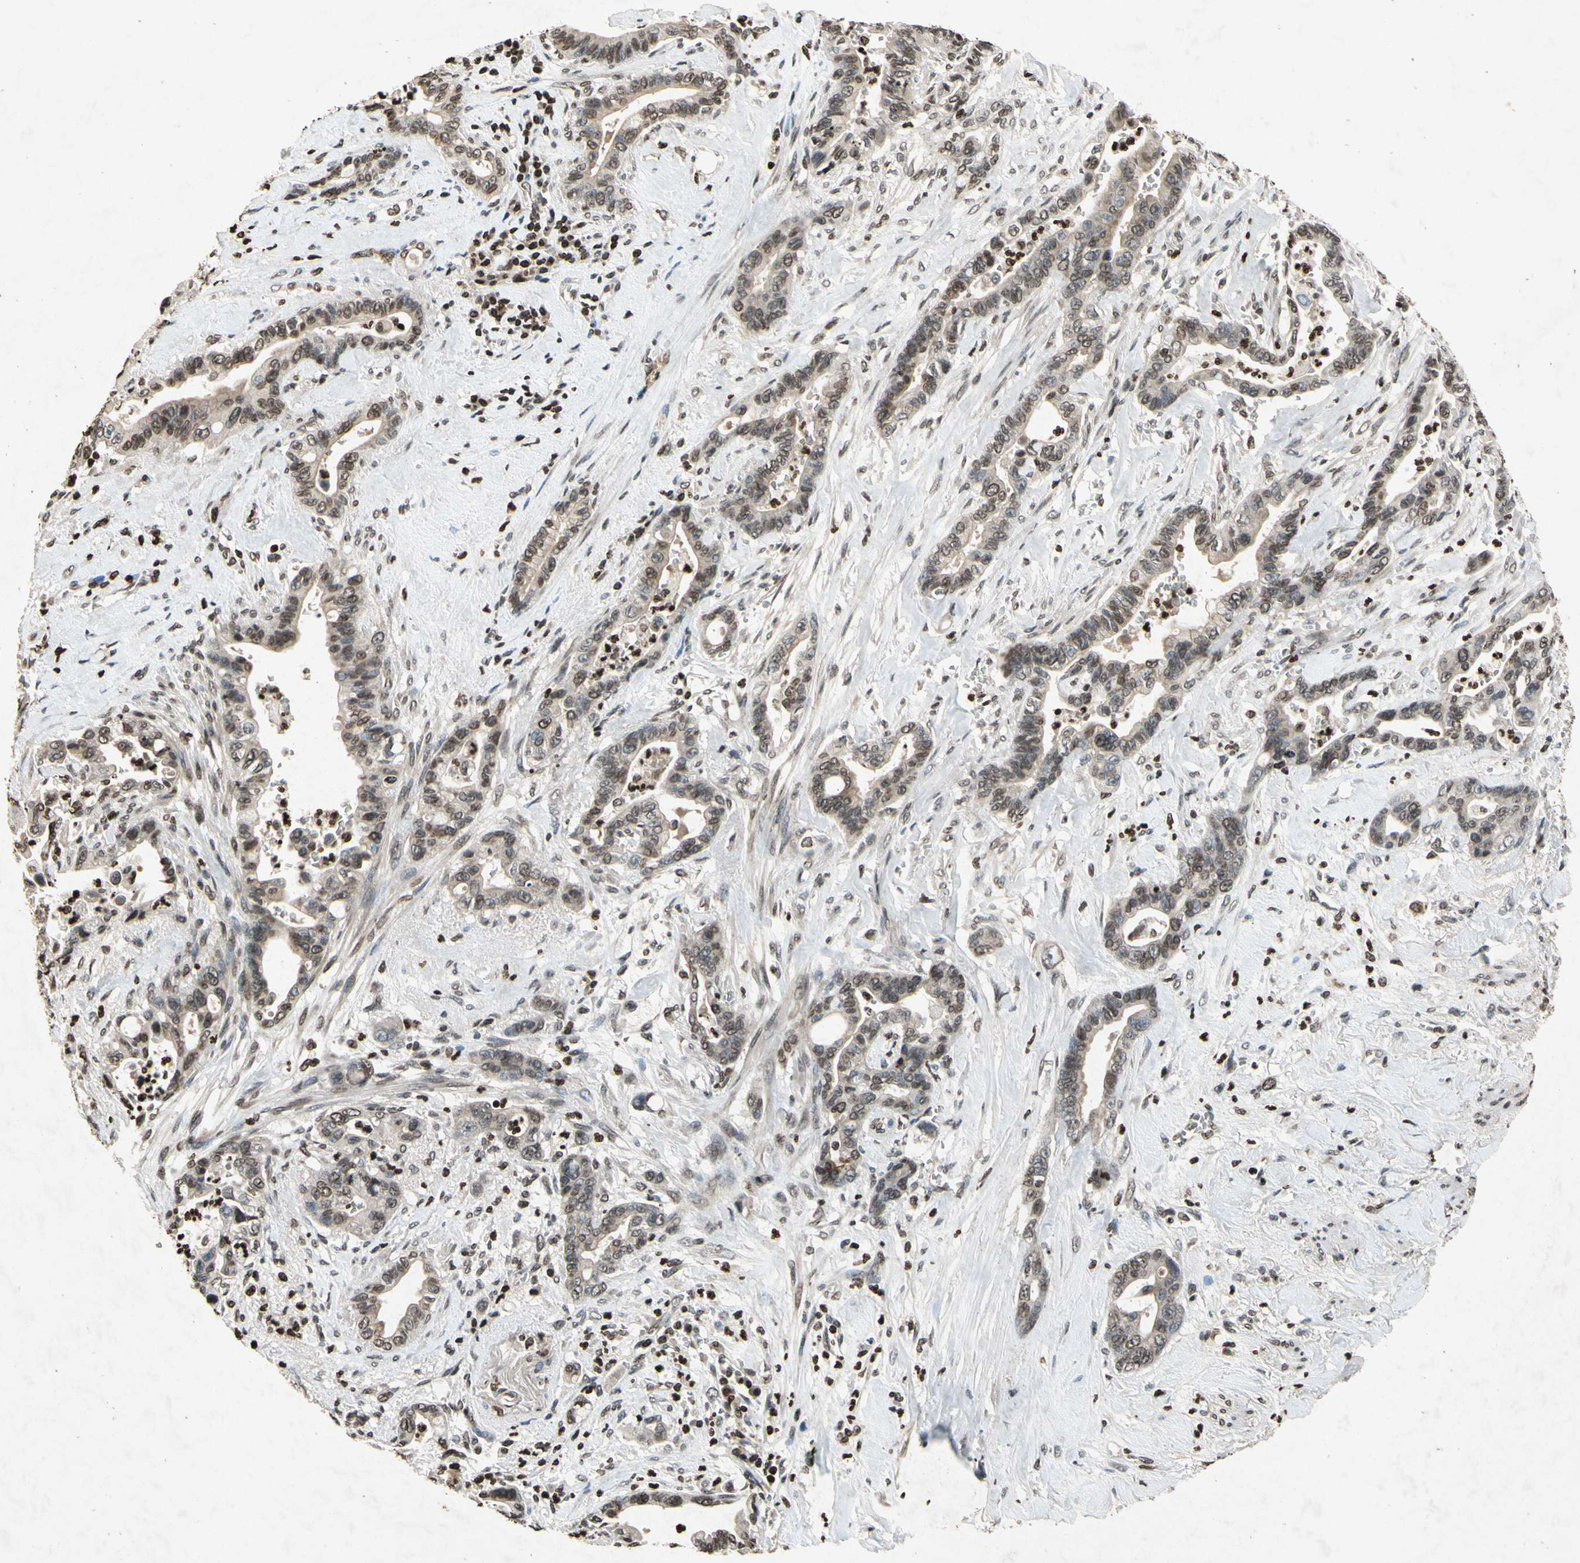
{"staining": {"intensity": "weak", "quantity": "25%-75%", "location": "cytoplasmic/membranous,nuclear"}, "tissue": "pancreatic cancer", "cell_type": "Tumor cells", "image_type": "cancer", "snomed": [{"axis": "morphology", "description": "Adenocarcinoma, NOS"}, {"axis": "topography", "description": "Pancreas"}], "caption": "A photomicrograph of pancreatic adenocarcinoma stained for a protein shows weak cytoplasmic/membranous and nuclear brown staining in tumor cells.", "gene": "HOXB3", "patient": {"sex": "male", "age": 70}}